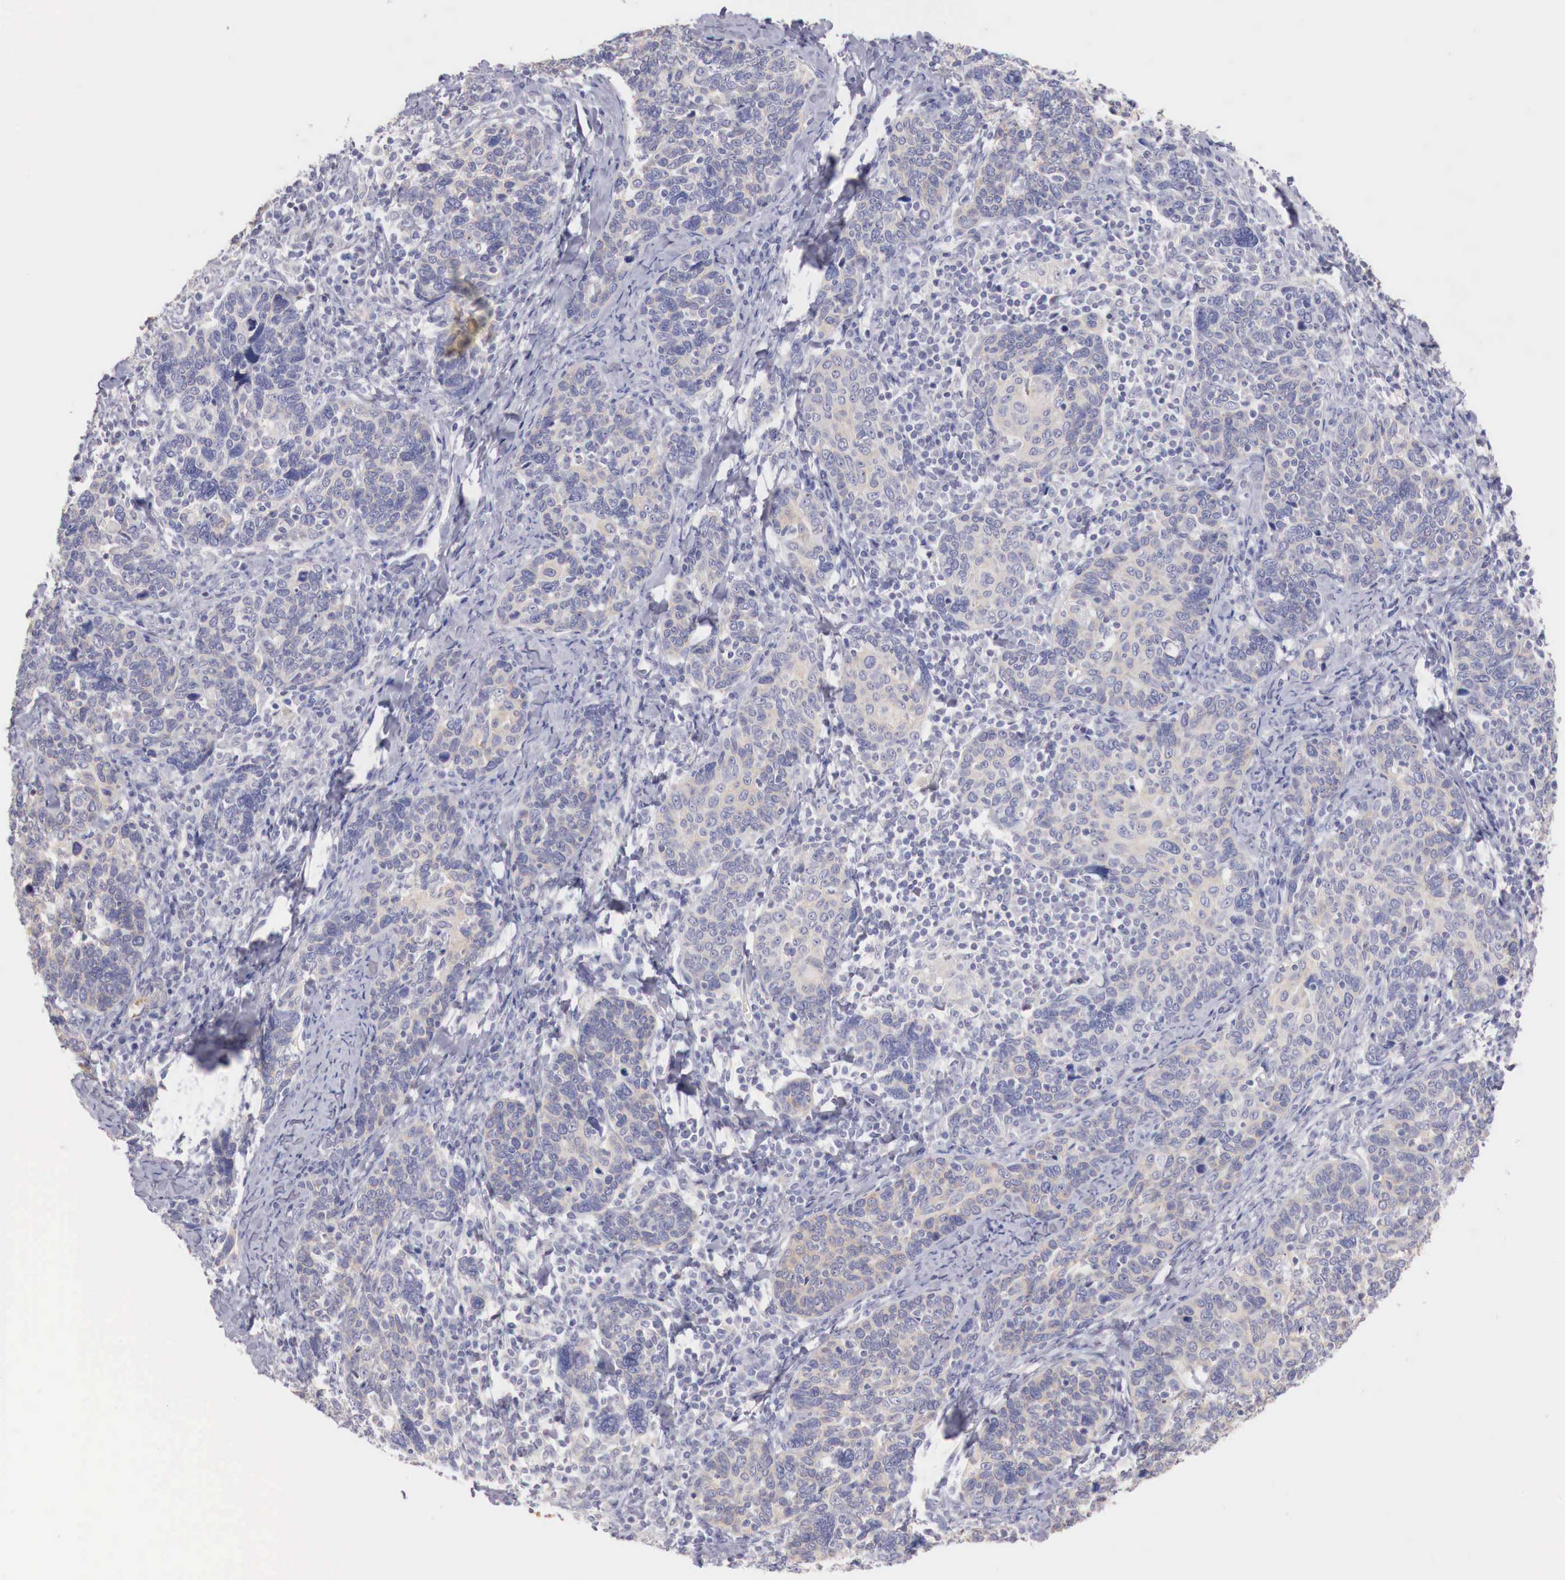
{"staining": {"intensity": "negative", "quantity": "none", "location": "none"}, "tissue": "cervical cancer", "cell_type": "Tumor cells", "image_type": "cancer", "snomed": [{"axis": "morphology", "description": "Squamous cell carcinoma, NOS"}, {"axis": "topography", "description": "Cervix"}], "caption": "IHC photomicrograph of neoplastic tissue: human cervical squamous cell carcinoma stained with DAB displays no significant protein staining in tumor cells.", "gene": "TRIM13", "patient": {"sex": "female", "age": 41}}